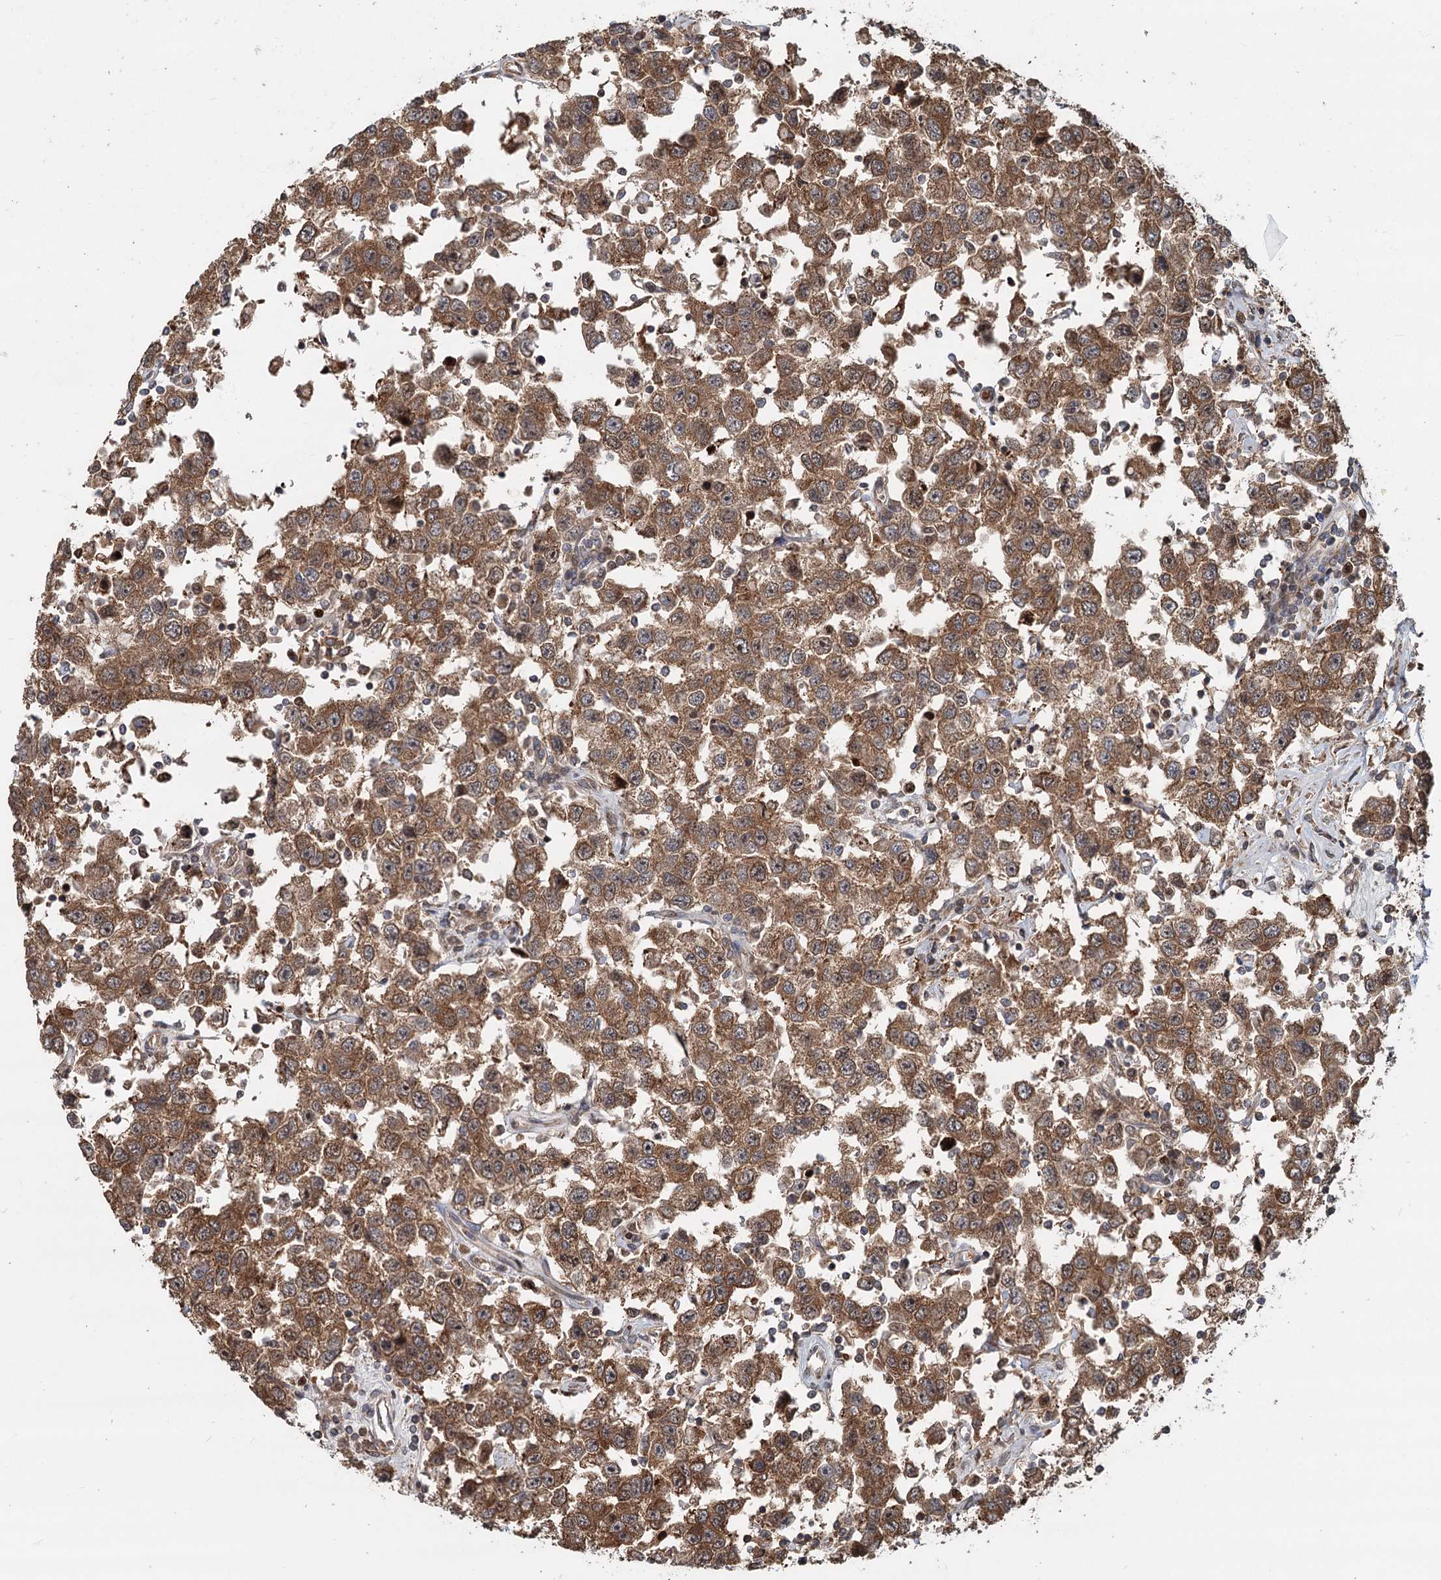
{"staining": {"intensity": "moderate", "quantity": ">75%", "location": "cytoplasmic/membranous"}, "tissue": "testis cancer", "cell_type": "Tumor cells", "image_type": "cancer", "snomed": [{"axis": "morphology", "description": "Seminoma, NOS"}, {"axis": "topography", "description": "Testis"}], "caption": "Testis seminoma was stained to show a protein in brown. There is medium levels of moderate cytoplasmic/membranous expression in about >75% of tumor cells.", "gene": "RNF111", "patient": {"sex": "male", "age": 41}}